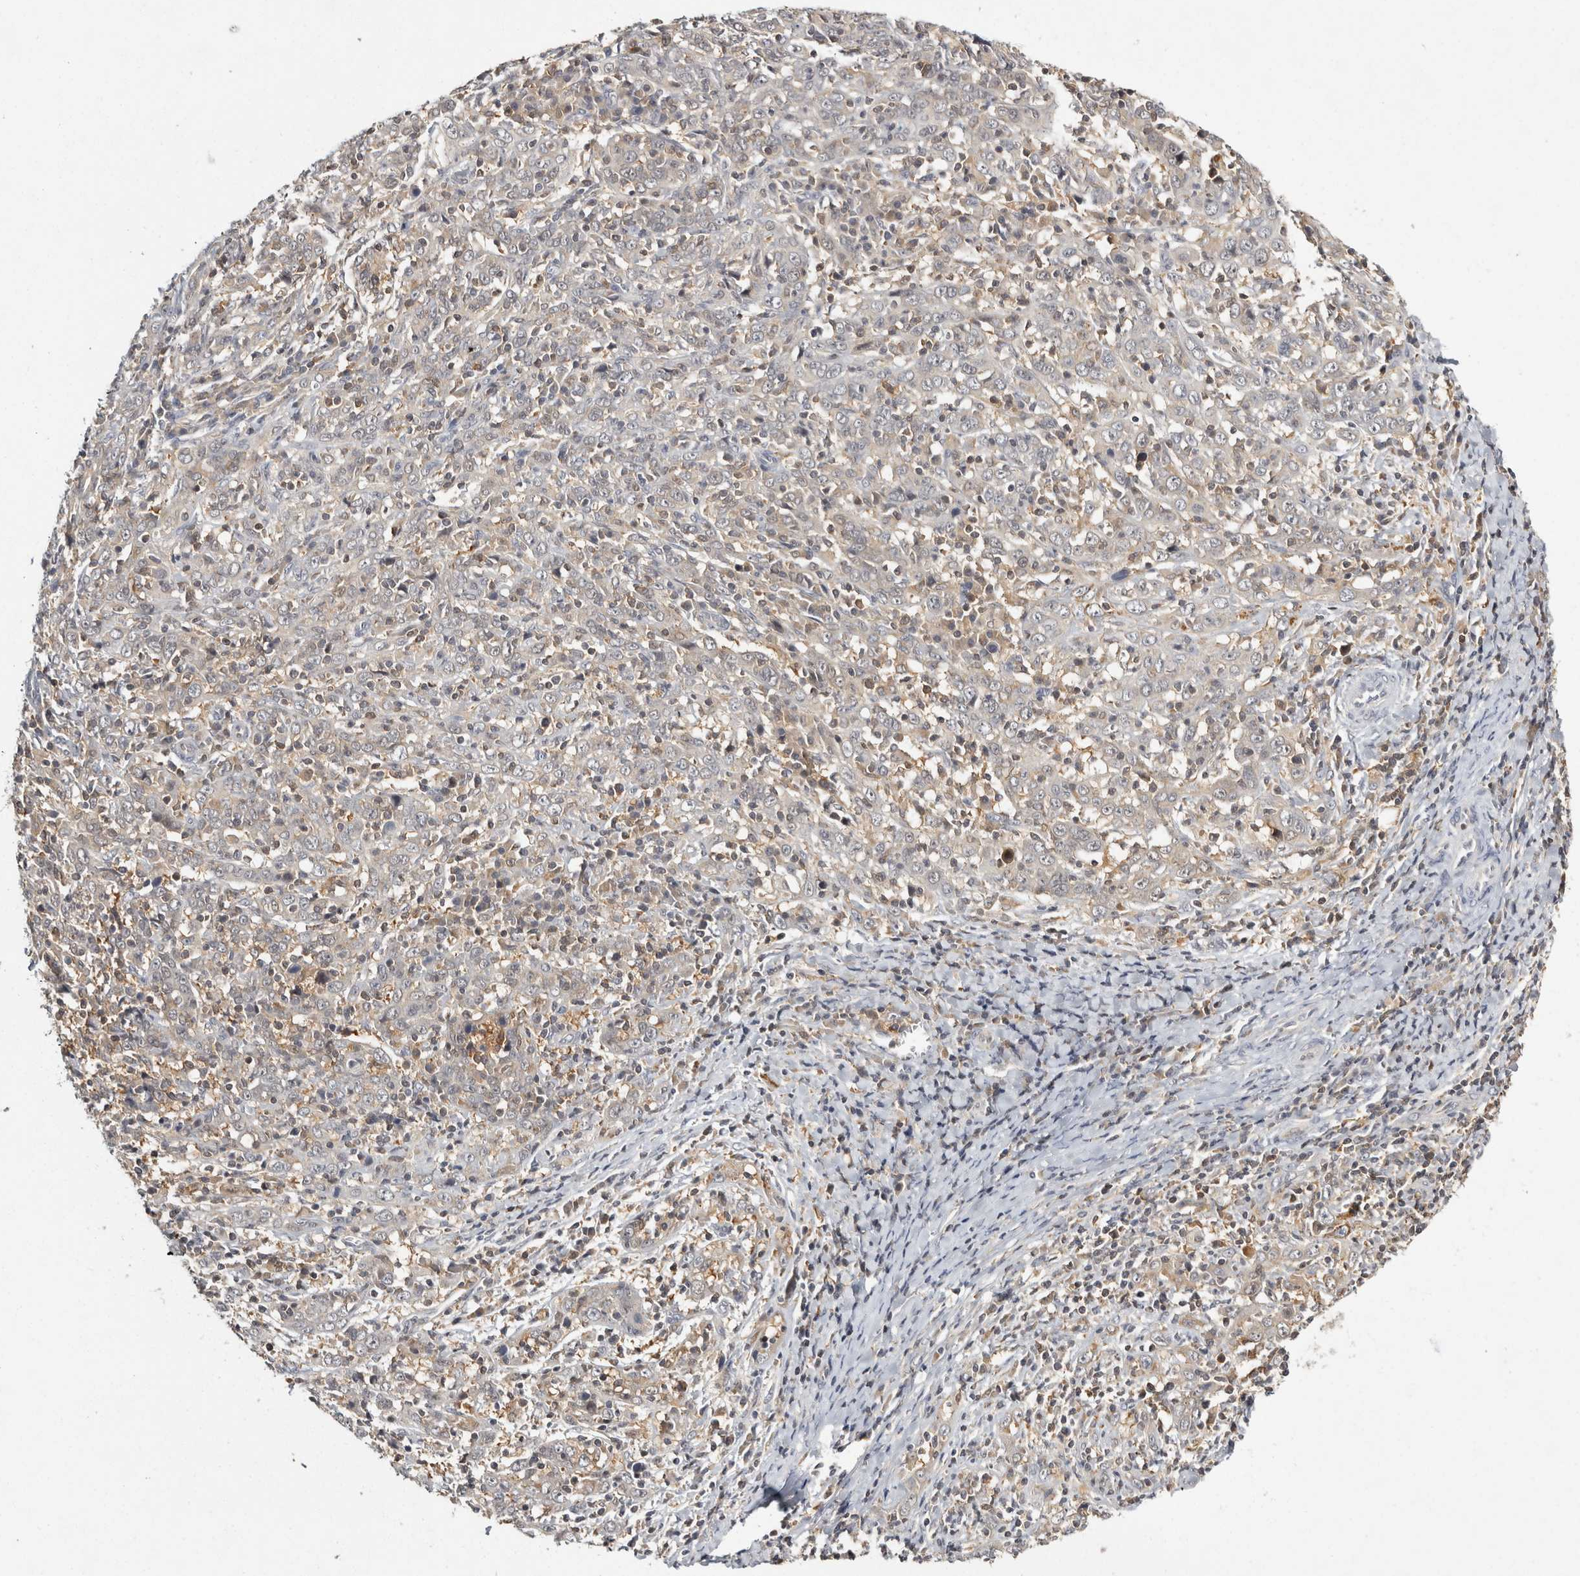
{"staining": {"intensity": "weak", "quantity": "<25%", "location": "cytoplasmic/membranous"}, "tissue": "cervical cancer", "cell_type": "Tumor cells", "image_type": "cancer", "snomed": [{"axis": "morphology", "description": "Squamous cell carcinoma, NOS"}, {"axis": "topography", "description": "Cervix"}], "caption": "The micrograph displays no staining of tumor cells in cervical cancer (squamous cell carcinoma).", "gene": "ACAT2", "patient": {"sex": "female", "age": 46}}